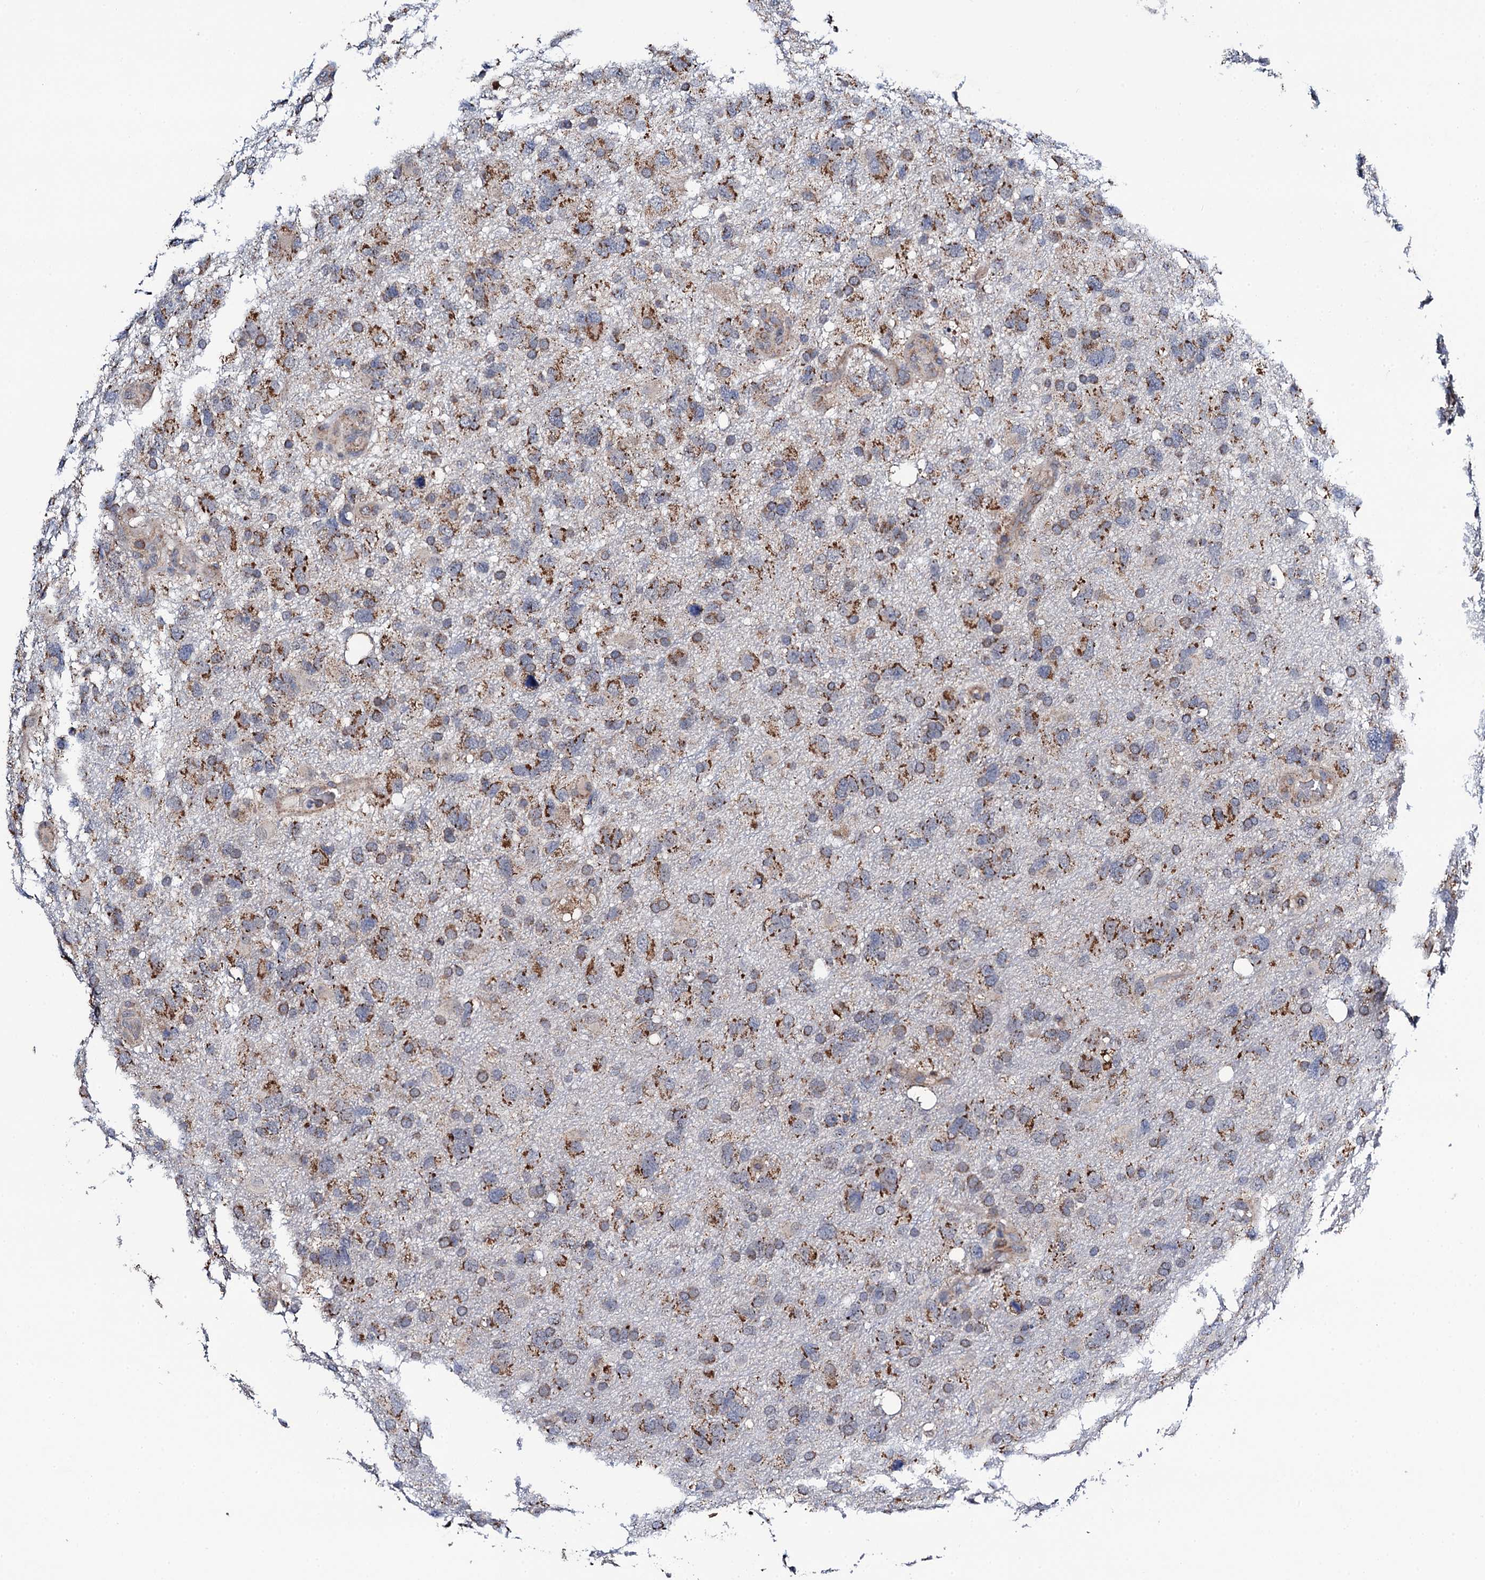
{"staining": {"intensity": "moderate", "quantity": ">75%", "location": "cytoplasmic/membranous"}, "tissue": "glioma", "cell_type": "Tumor cells", "image_type": "cancer", "snomed": [{"axis": "morphology", "description": "Glioma, malignant, High grade"}, {"axis": "topography", "description": "Brain"}], "caption": "Immunohistochemical staining of glioma exhibits medium levels of moderate cytoplasmic/membranous protein expression in about >75% of tumor cells.", "gene": "COG4", "patient": {"sex": "male", "age": 61}}